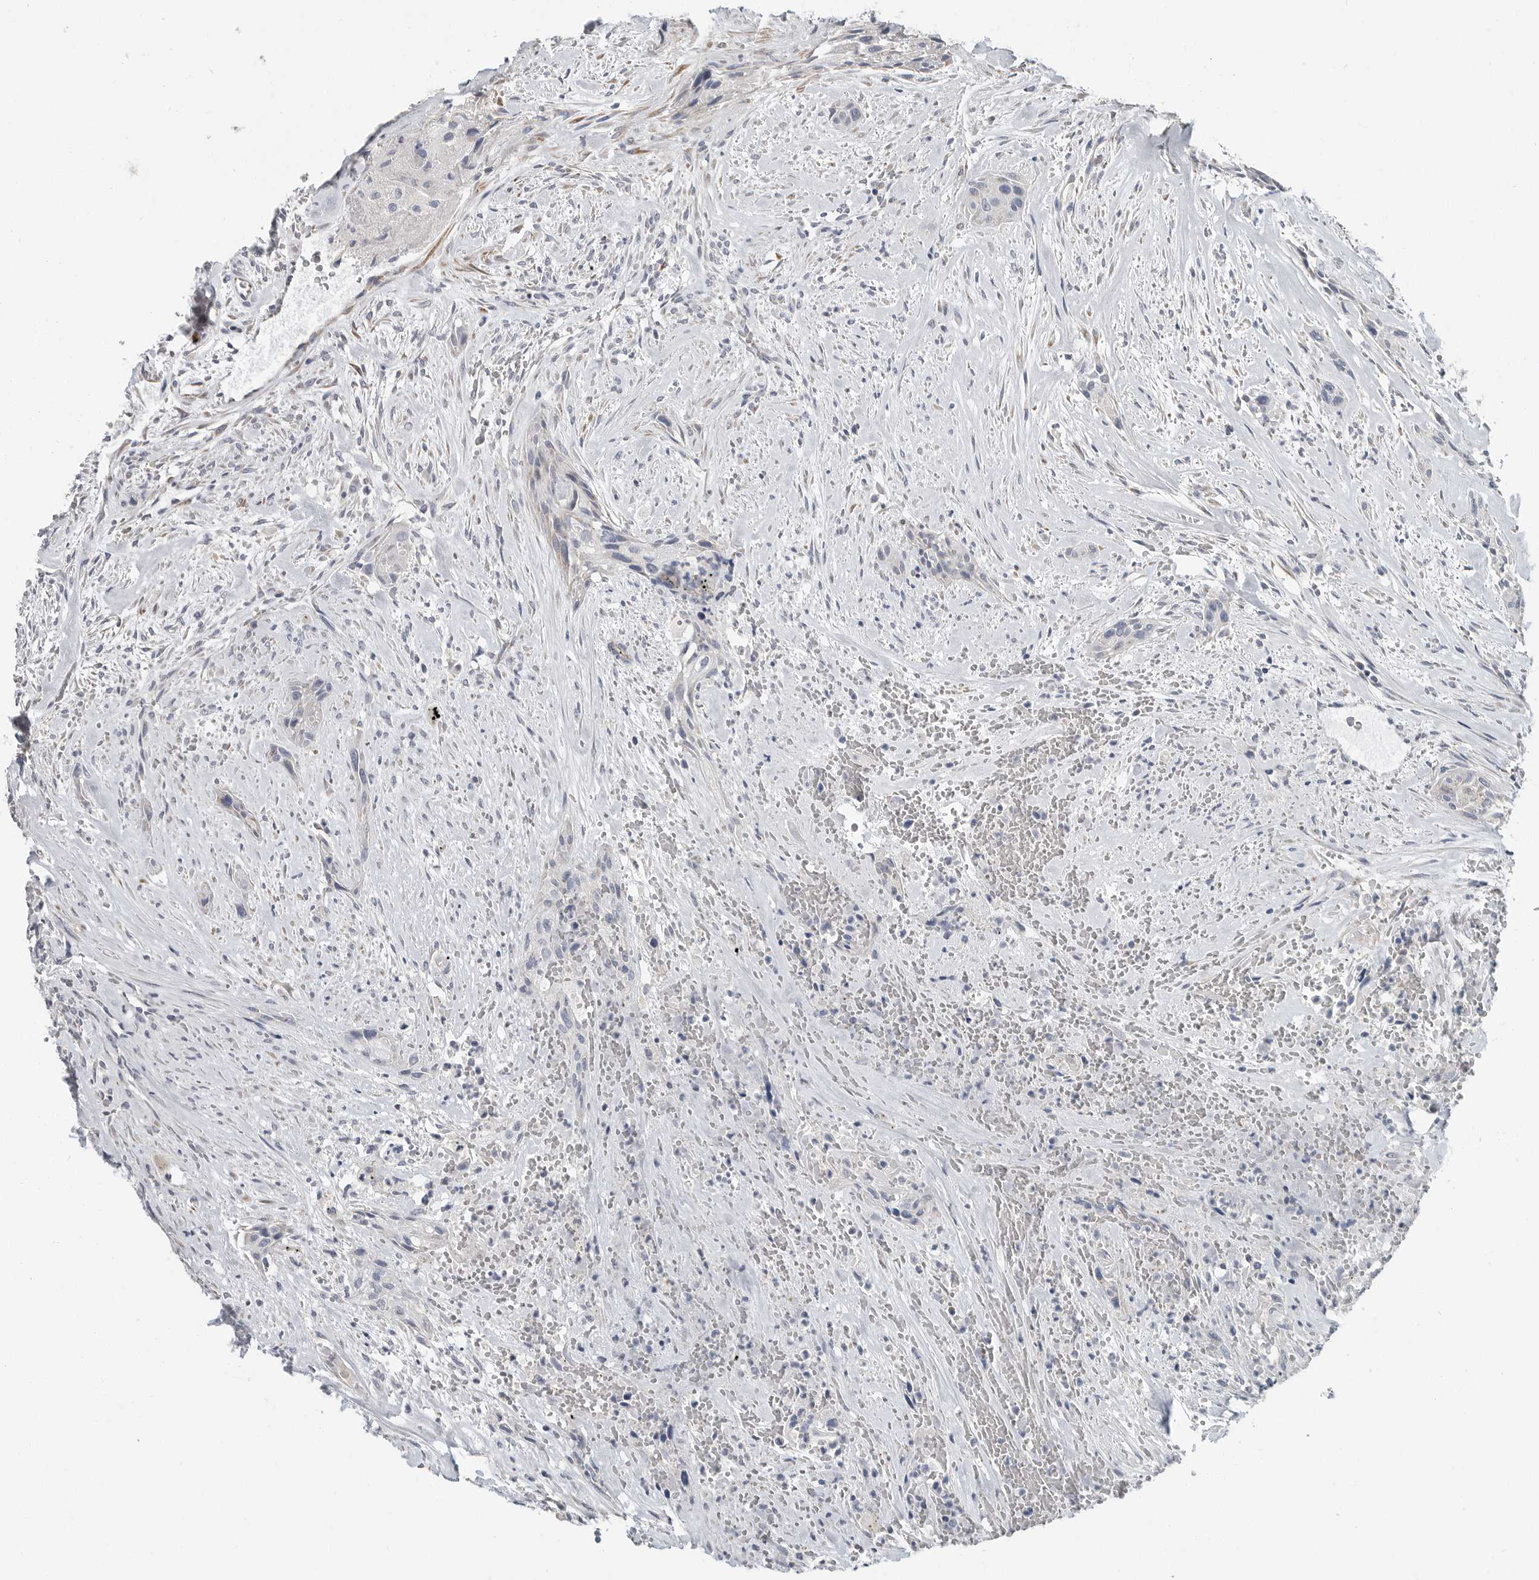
{"staining": {"intensity": "negative", "quantity": "none", "location": "none"}, "tissue": "urothelial cancer", "cell_type": "Tumor cells", "image_type": "cancer", "snomed": [{"axis": "morphology", "description": "Urothelial carcinoma, High grade"}, {"axis": "topography", "description": "Urinary bladder"}], "caption": "High magnification brightfield microscopy of urothelial carcinoma (high-grade) stained with DAB (3,3'-diaminobenzidine) (brown) and counterstained with hematoxylin (blue): tumor cells show no significant expression. (Brightfield microscopy of DAB (3,3'-diaminobenzidine) IHC at high magnification).", "gene": "PLN", "patient": {"sex": "male", "age": 35}}